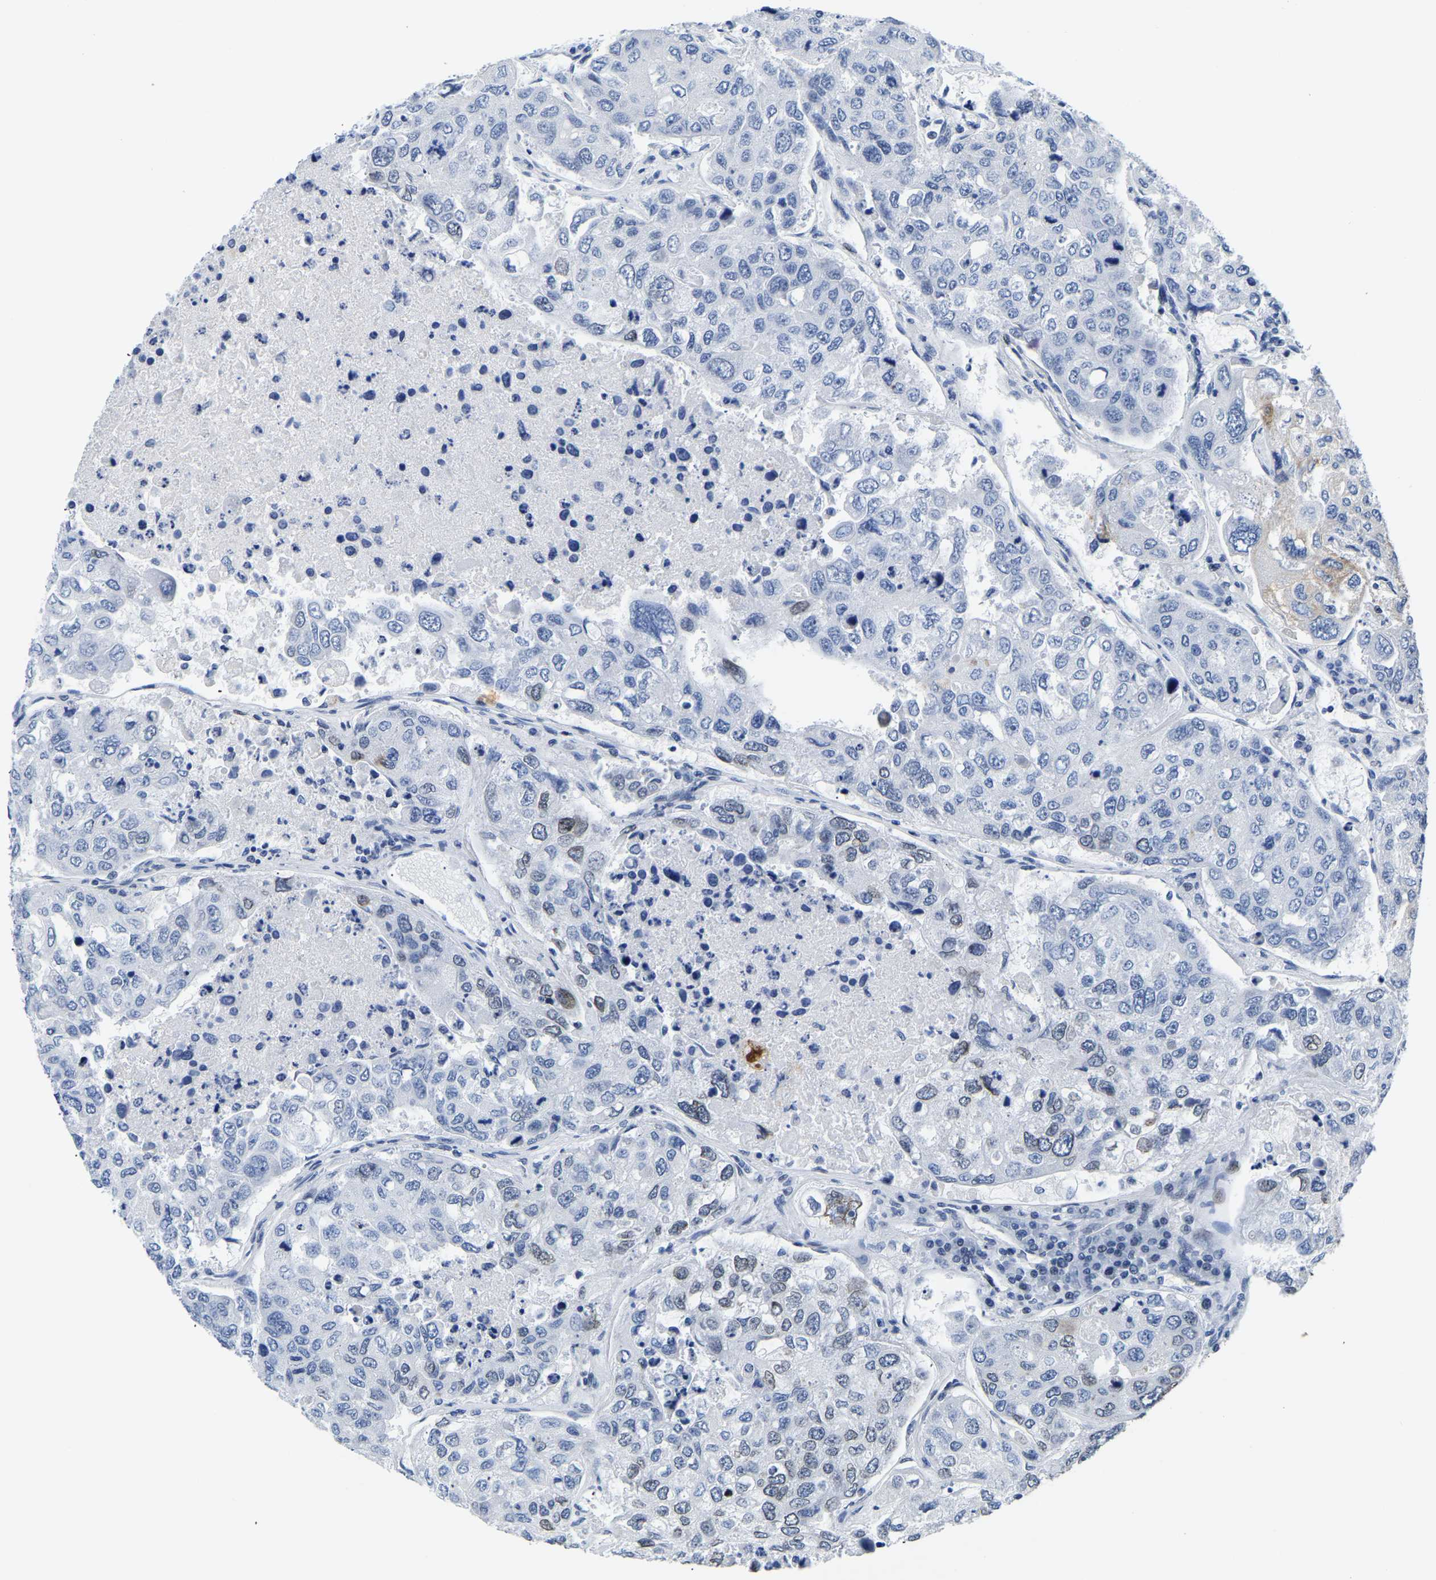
{"staining": {"intensity": "weak", "quantity": "<25%", "location": "cytoplasmic/membranous,nuclear"}, "tissue": "urothelial cancer", "cell_type": "Tumor cells", "image_type": "cancer", "snomed": [{"axis": "morphology", "description": "Urothelial carcinoma, High grade"}, {"axis": "topography", "description": "Lymph node"}, {"axis": "topography", "description": "Urinary bladder"}], "caption": "This is an IHC image of human urothelial cancer. There is no staining in tumor cells.", "gene": "UPK3A", "patient": {"sex": "male", "age": 51}}